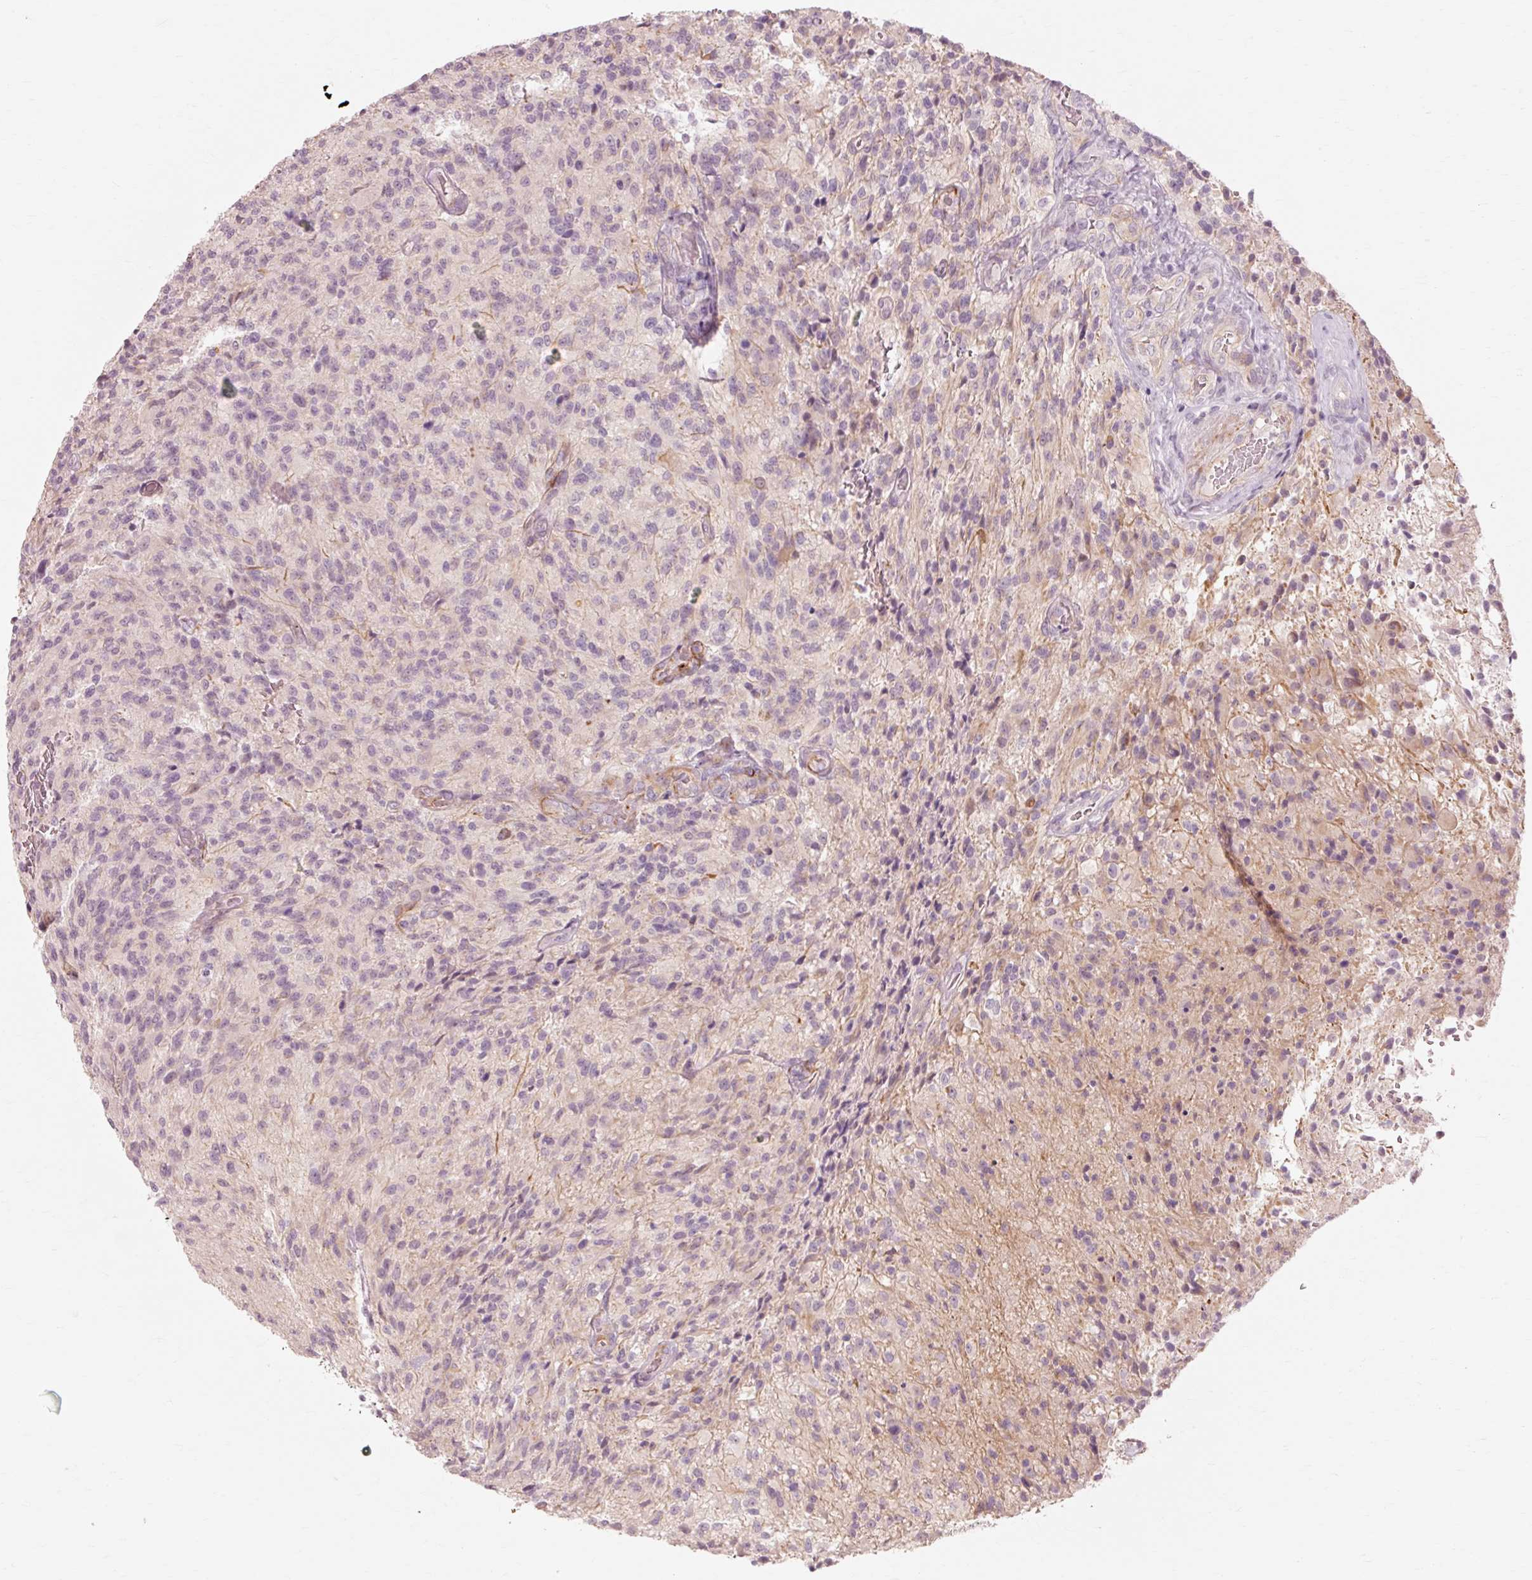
{"staining": {"intensity": "negative", "quantity": "none", "location": "none"}, "tissue": "glioma", "cell_type": "Tumor cells", "image_type": "cancer", "snomed": [{"axis": "morphology", "description": "Normal tissue, NOS"}, {"axis": "morphology", "description": "Glioma, malignant, High grade"}, {"axis": "topography", "description": "Cerebral cortex"}], "caption": "Tumor cells are negative for protein expression in human glioma.", "gene": "TRIM73", "patient": {"sex": "male", "age": 56}}